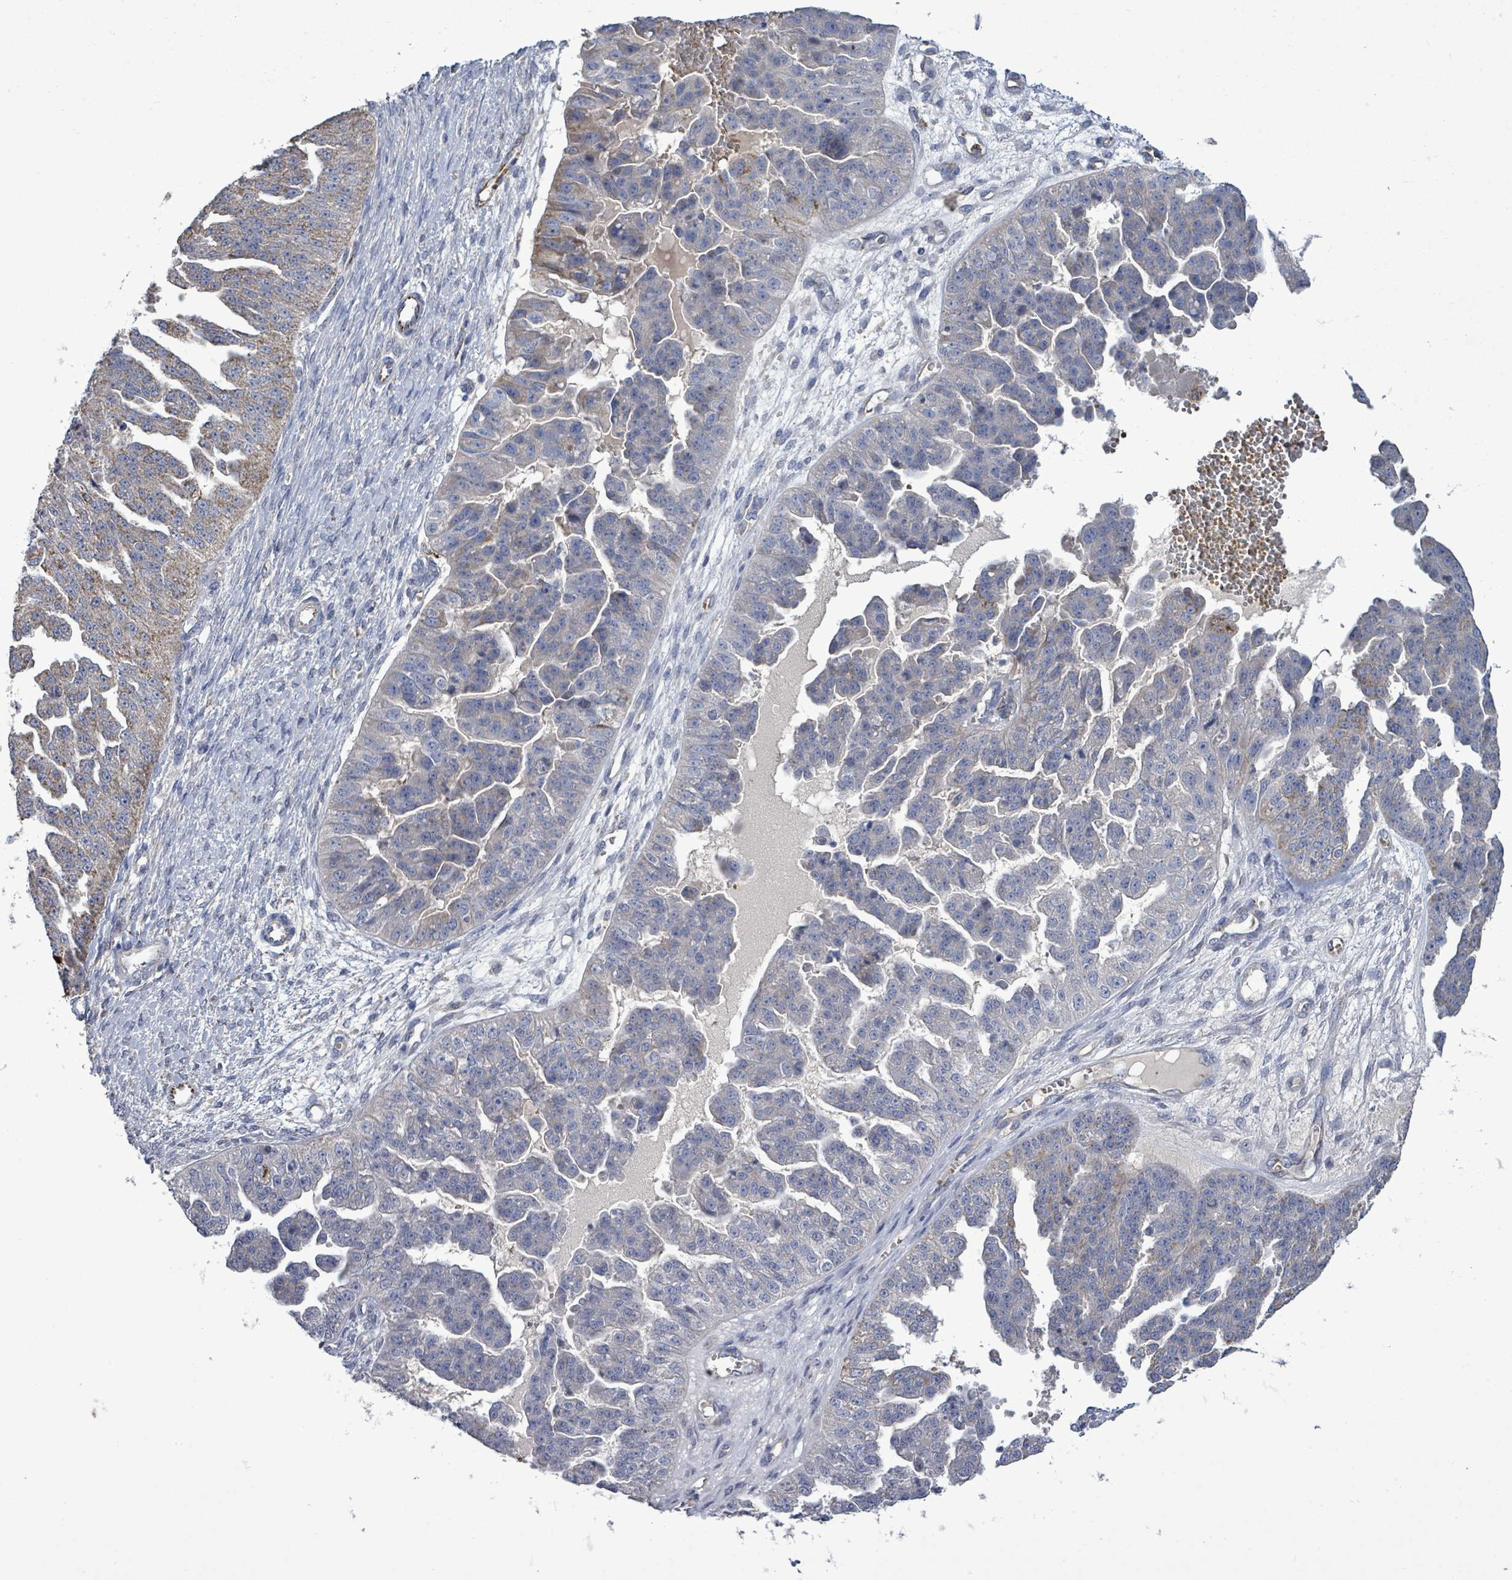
{"staining": {"intensity": "negative", "quantity": "none", "location": "none"}, "tissue": "ovarian cancer", "cell_type": "Tumor cells", "image_type": "cancer", "snomed": [{"axis": "morphology", "description": "Cystadenocarcinoma, serous, NOS"}, {"axis": "topography", "description": "Ovary"}], "caption": "Protein analysis of ovarian cancer (serous cystadenocarcinoma) demonstrates no significant expression in tumor cells.", "gene": "MTMR12", "patient": {"sex": "female", "age": 58}}